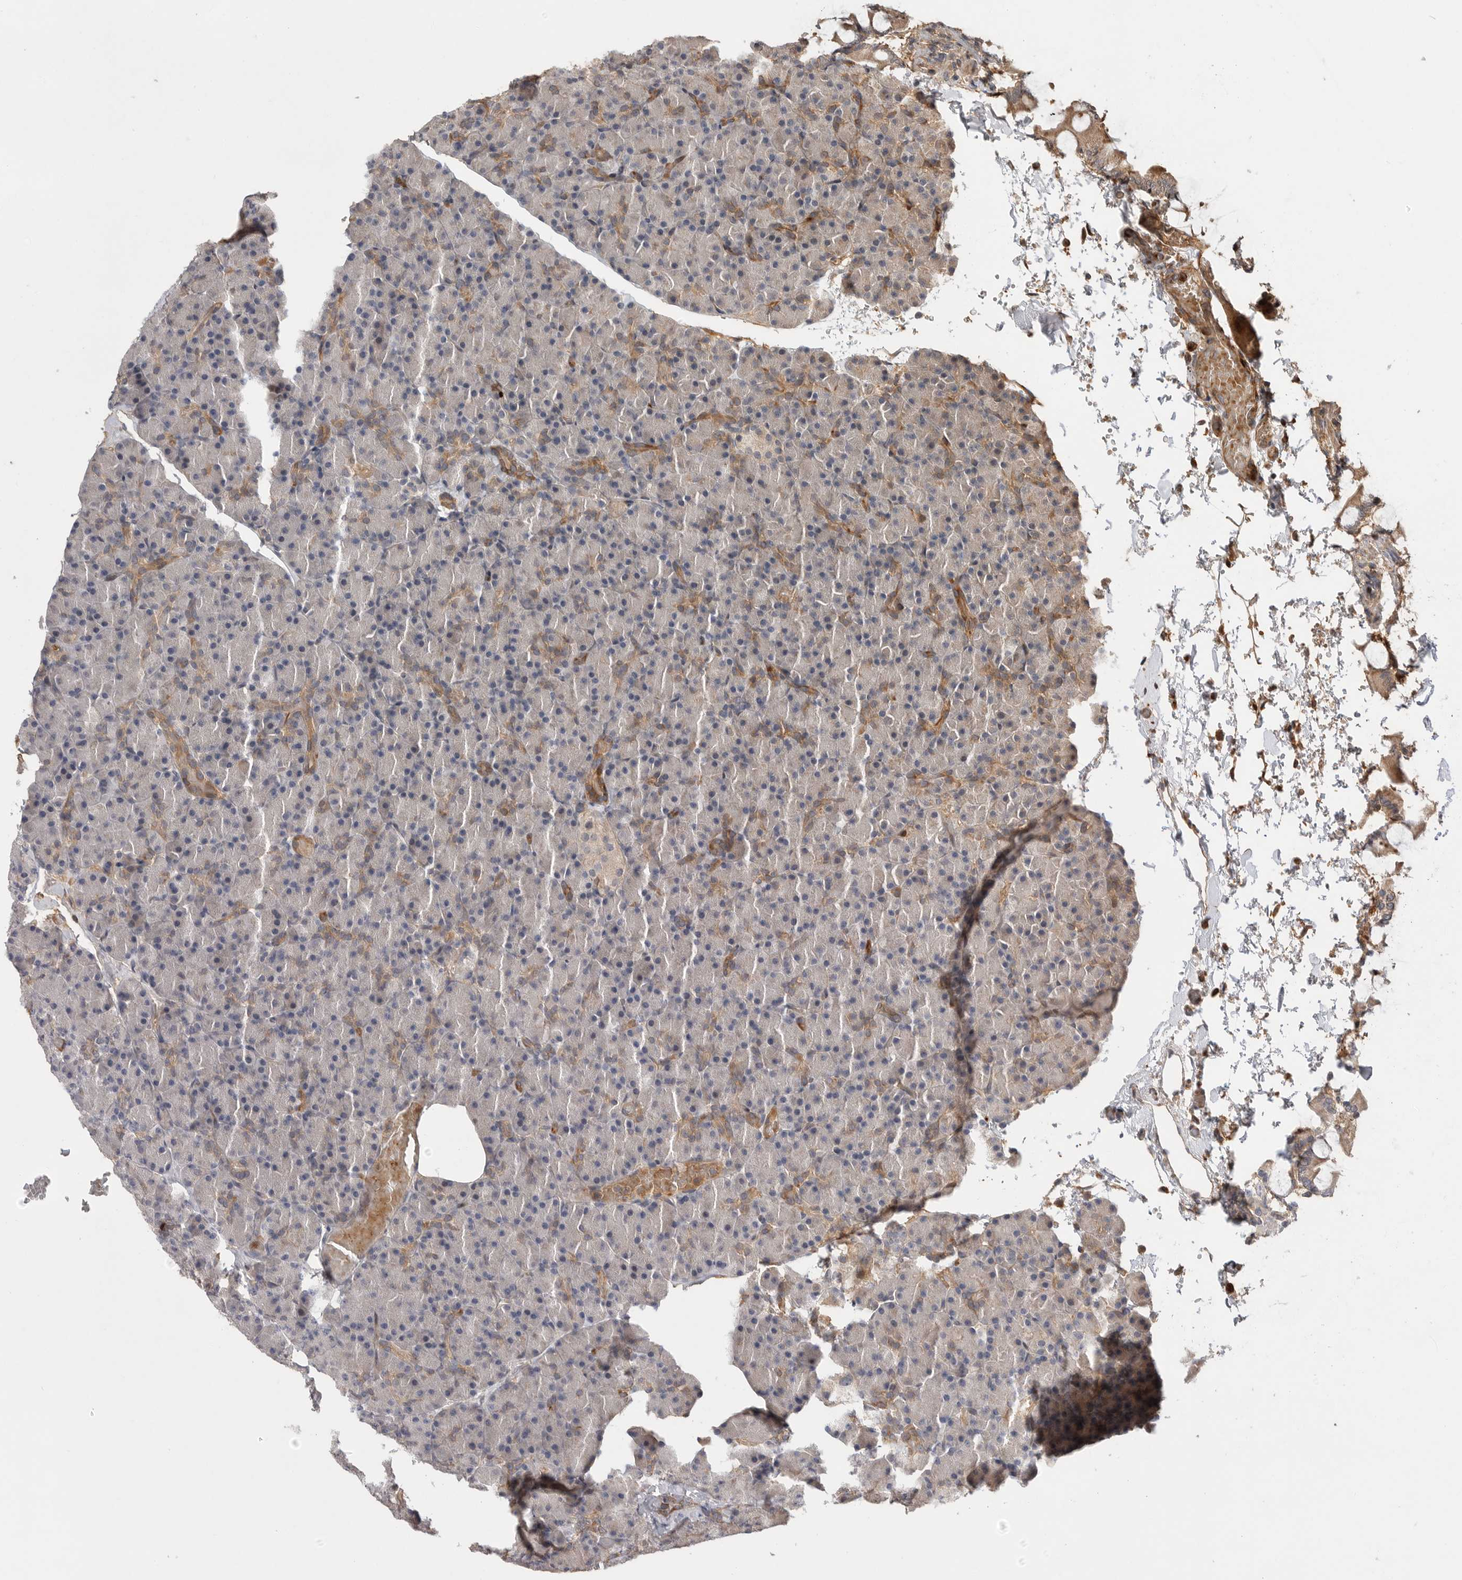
{"staining": {"intensity": "moderate", "quantity": "<25%", "location": "cytoplasmic/membranous"}, "tissue": "pancreas", "cell_type": "Exocrine glandular cells", "image_type": "normal", "snomed": [{"axis": "morphology", "description": "Normal tissue, NOS"}, {"axis": "topography", "description": "Pancreas"}], "caption": "DAB immunohistochemical staining of unremarkable pancreas displays moderate cytoplasmic/membranous protein expression in about <25% of exocrine glandular cells. The staining was performed using DAB, with brown indicating positive protein expression. Nuclei are stained blue with hematoxylin.", "gene": "VN1R4", "patient": {"sex": "female", "age": 43}}